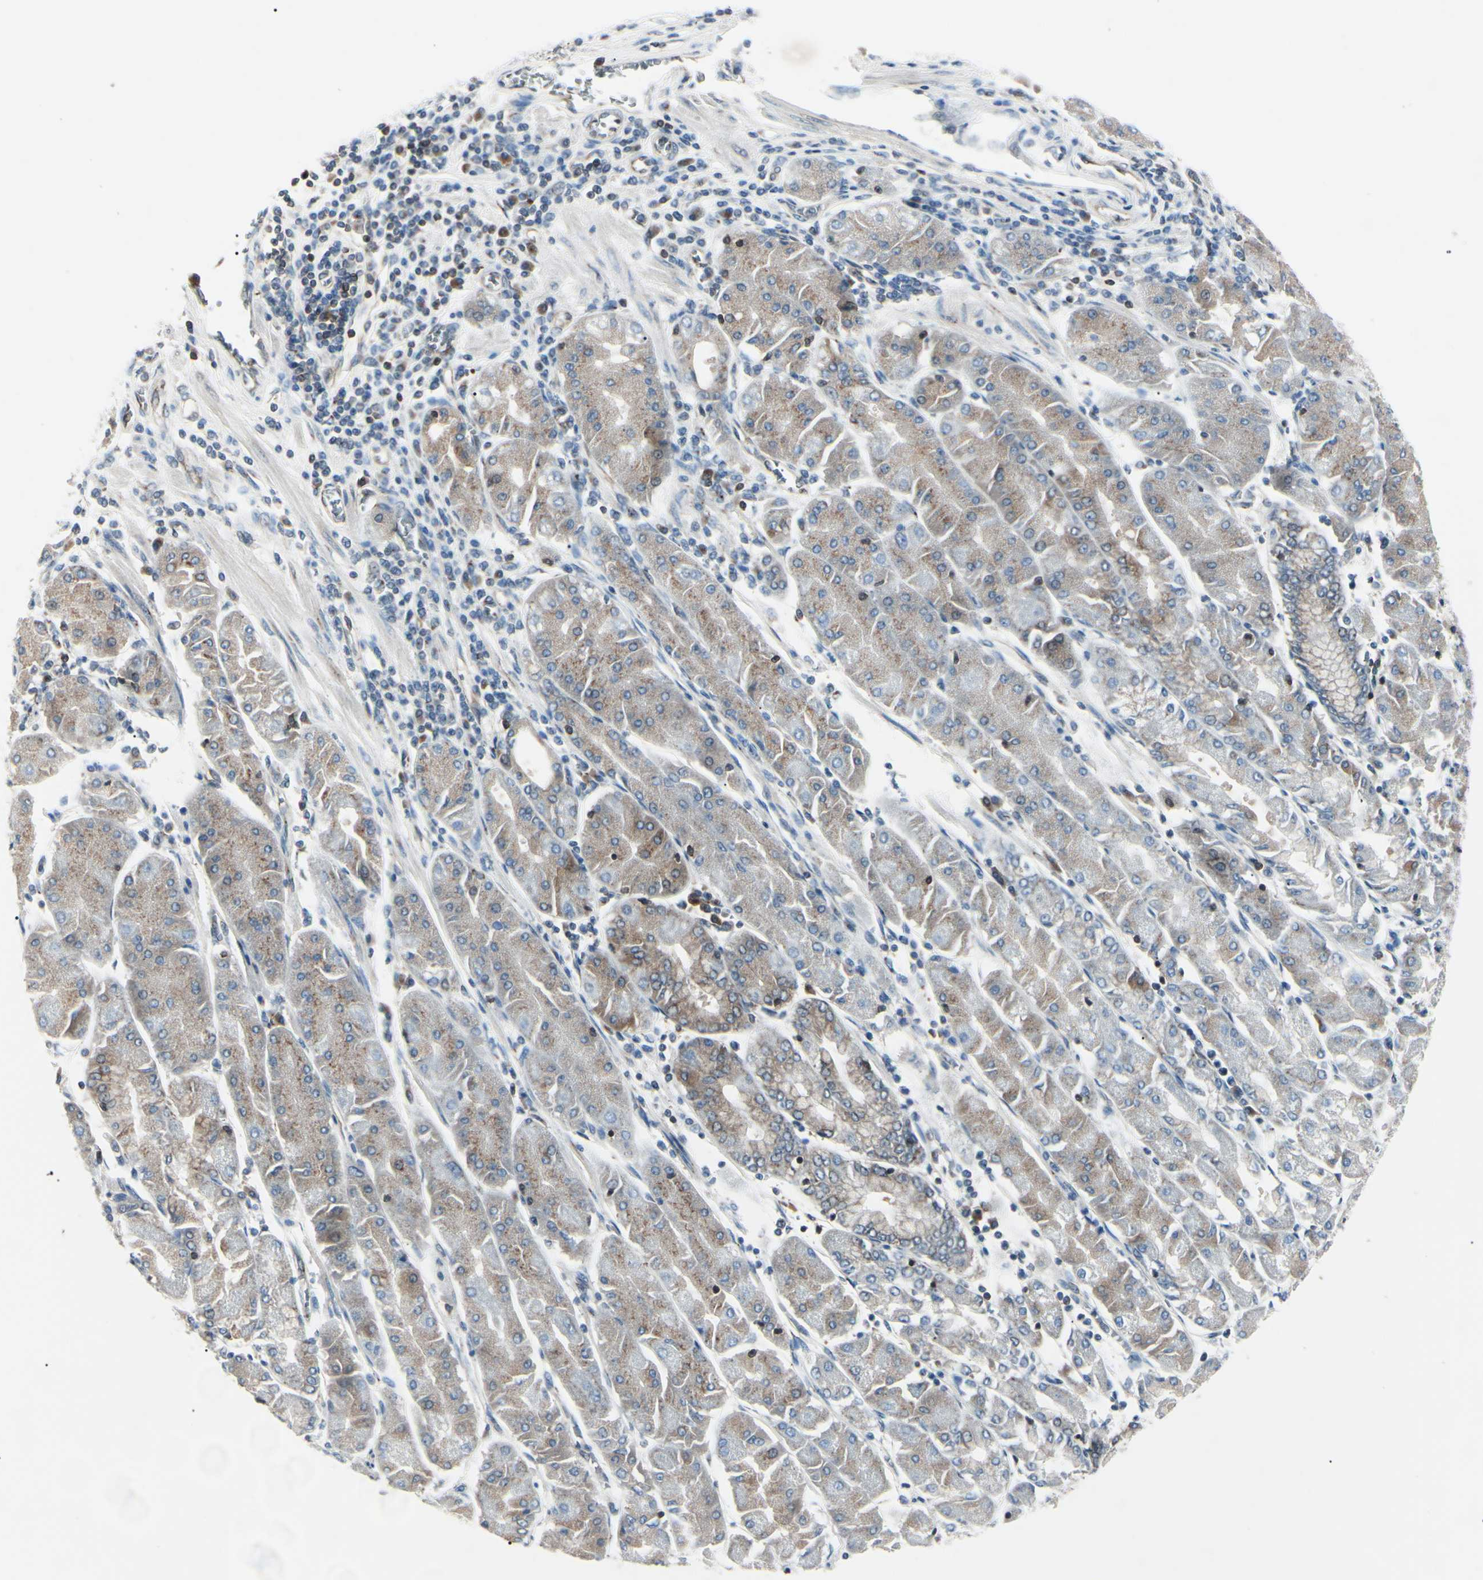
{"staining": {"intensity": "moderate", "quantity": "<25%", "location": "cytoplasmic/membranous"}, "tissue": "stomach cancer", "cell_type": "Tumor cells", "image_type": "cancer", "snomed": [{"axis": "morphology", "description": "Normal tissue, NOS"}, {"axis": "morphology", "description": "Adenocarcinoma, NOS"}, {"axis": "topography", "description": "Stomach, upper"}, {"axis": "topography", "description": "Stomach"}], "caption": "Protein analysis of stomach cancer tissue shows moderate cytoplasmic/membranous positivity in about <25% of tumor cells.", "gene": "MAPRE1", "patient": {"sex": "male", "age": 59}}